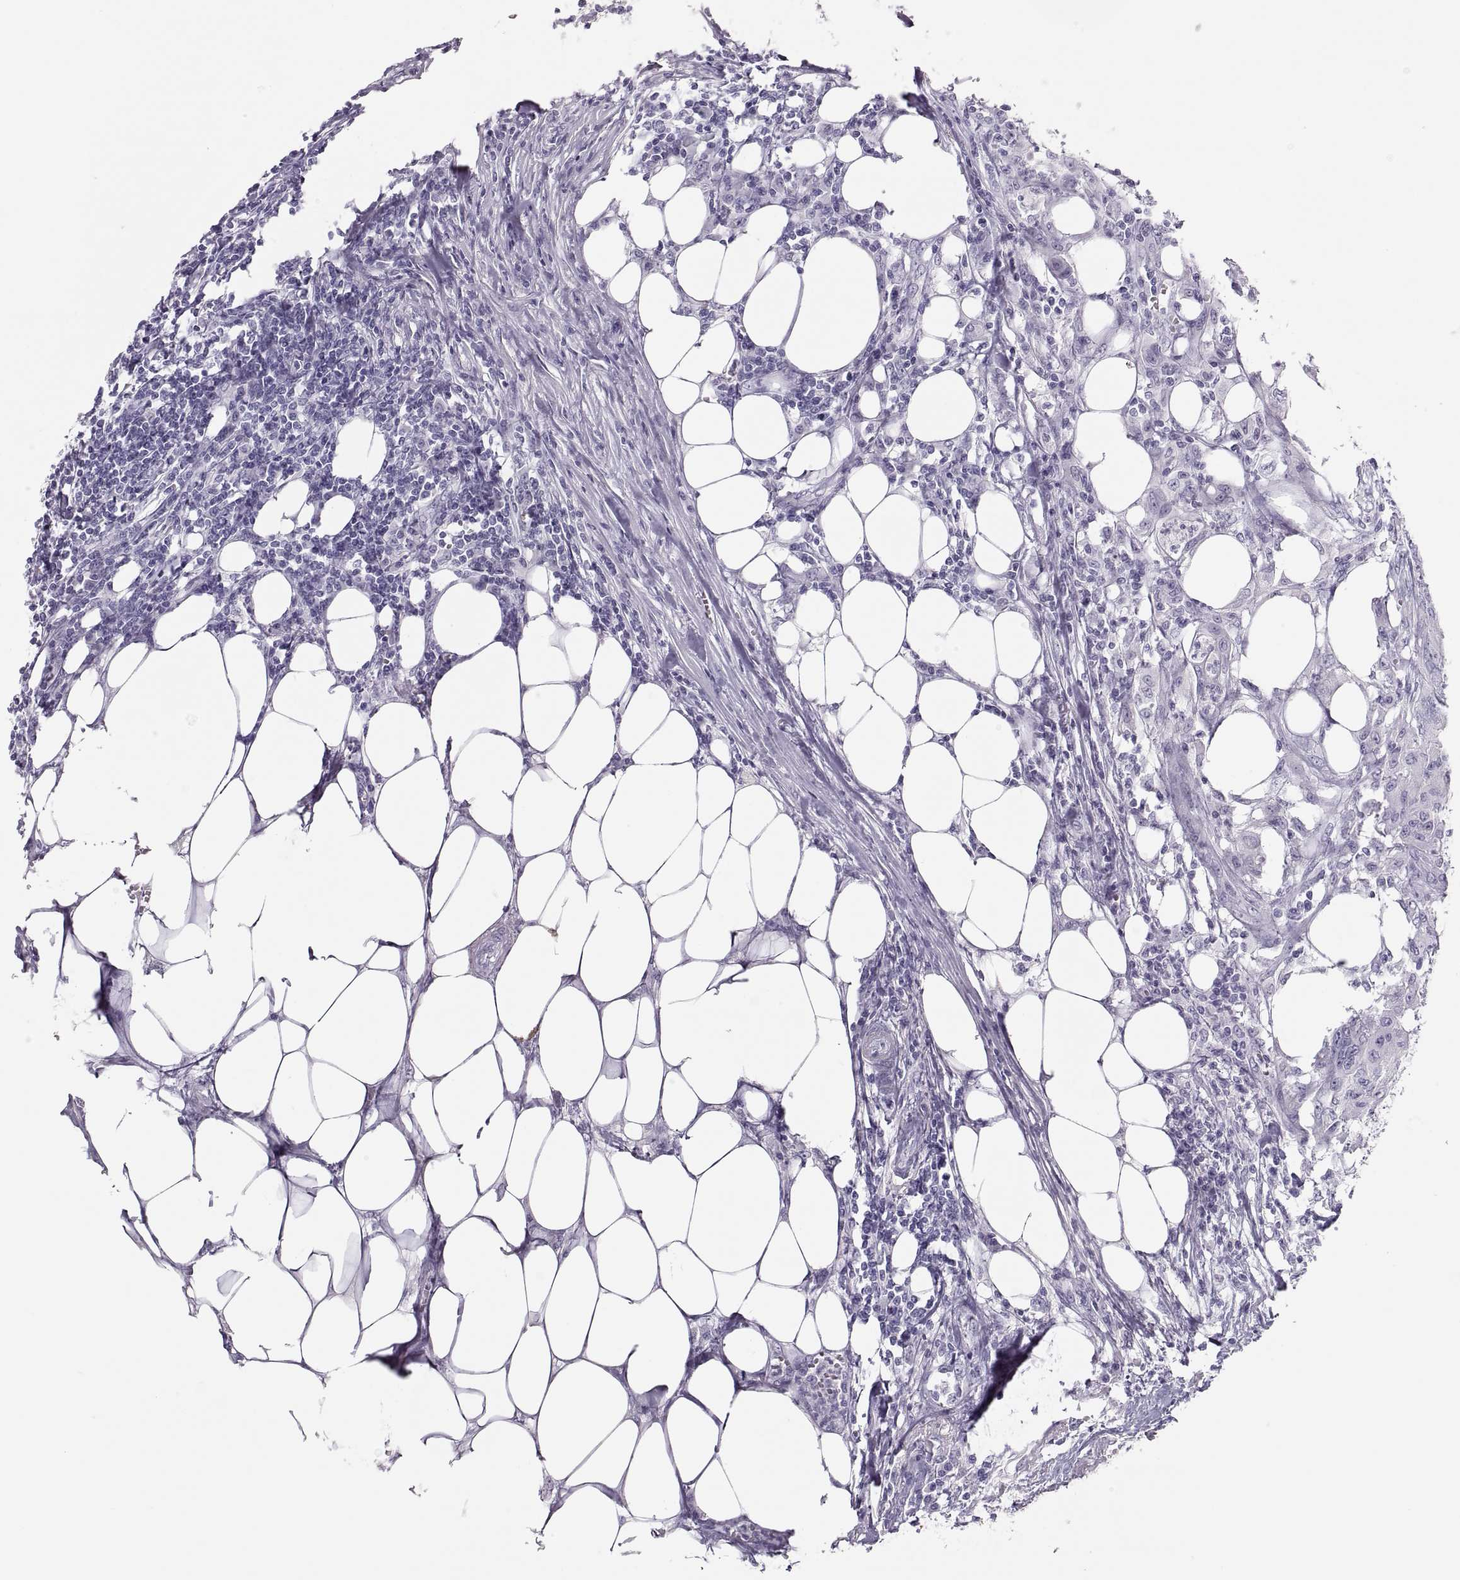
{"staining": {"intensity": "negative", "quantity": "none", "location": "none"}, "tissue": "colorectal cancer", "cell_type": "Tumor cells", "image_type": "cancer", "snomed": [{"axis": "morphology", "description": "Adenocarcinoma, NOS"}, {"axis": "topography", "description": "Colon"}], "caption": "Image shows no significant protein staining in tumor cells of colorectal adenocarcinoma.", "gene": "SEMG1", "patient": {"sex": "male", "age": 84}}